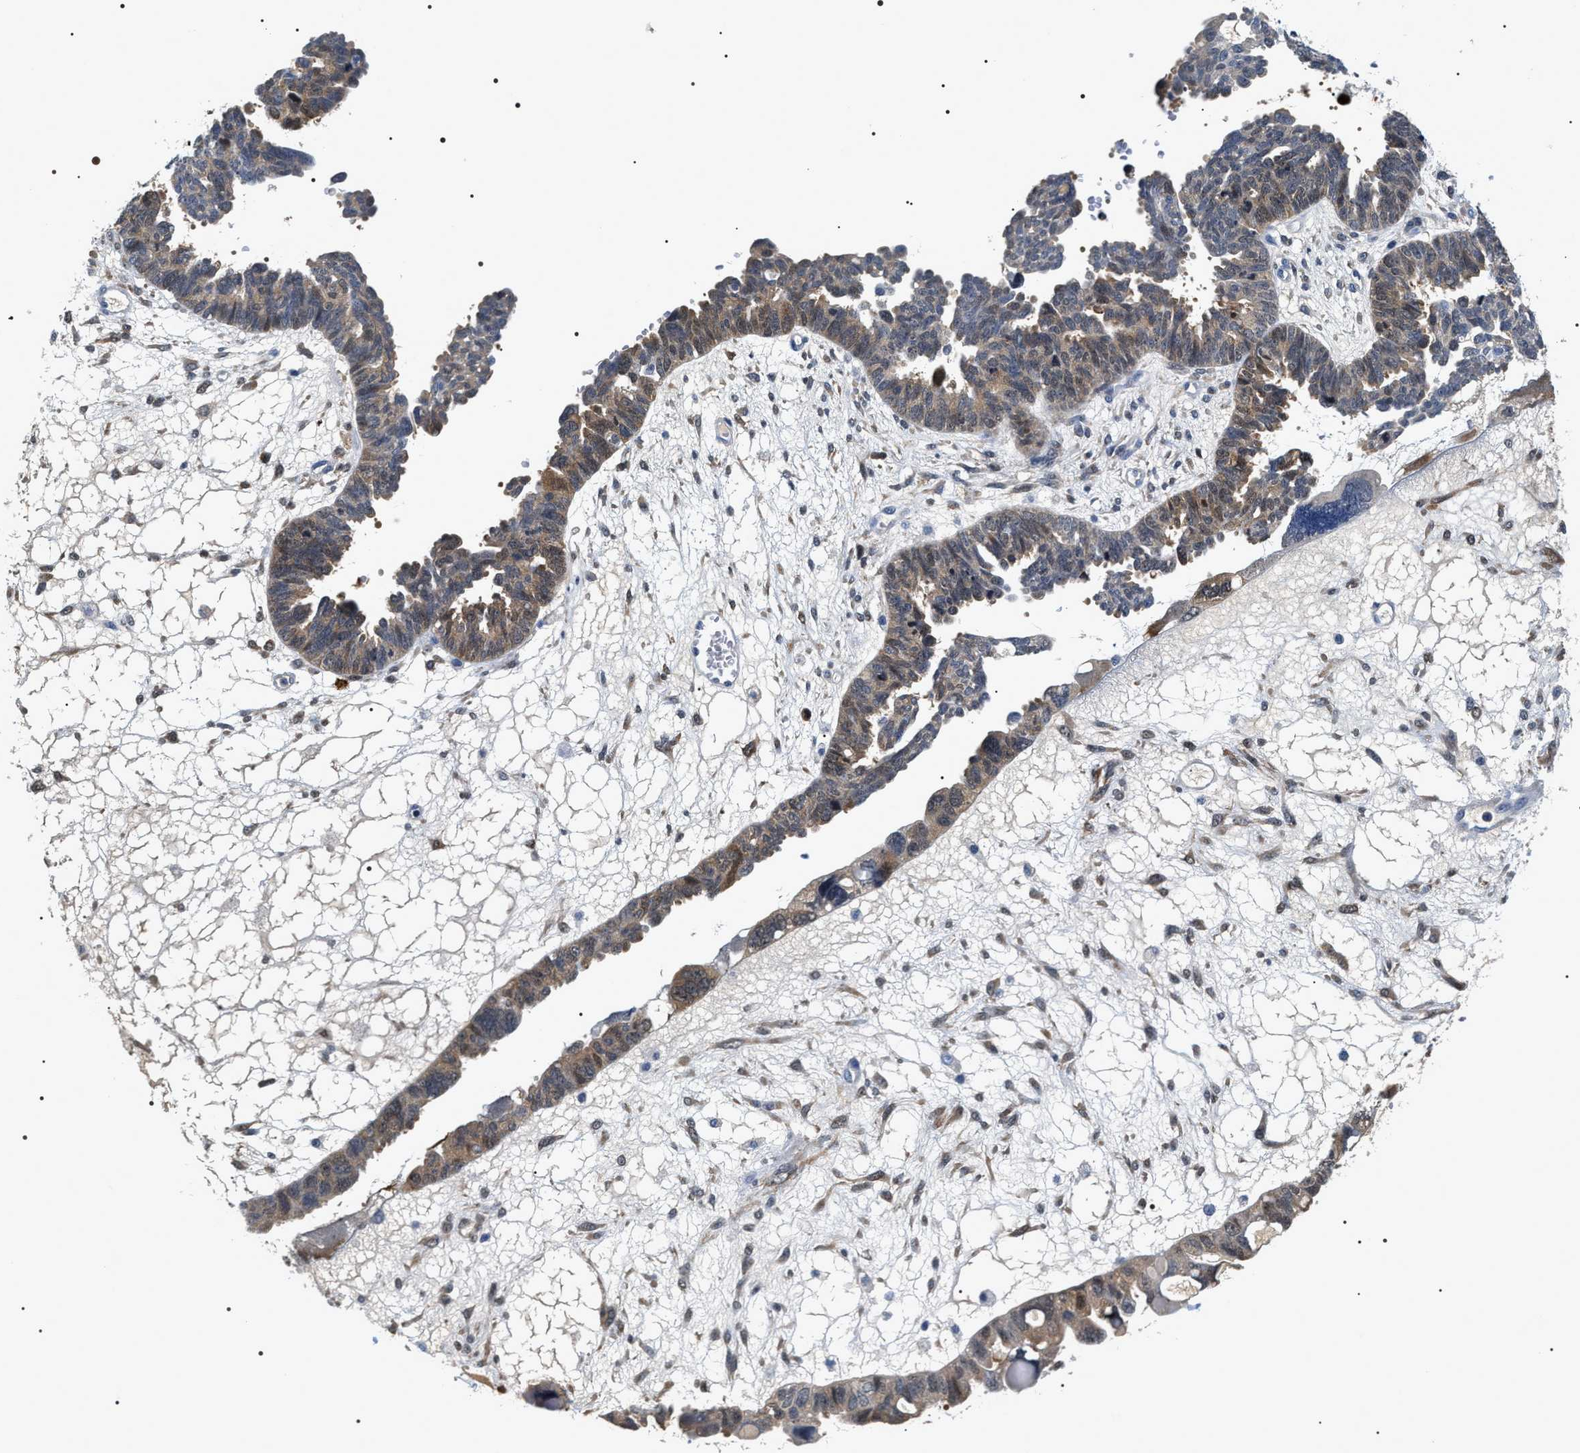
{"staining": {"intensity": "weak", "quantity": "25%-75%", "location": "cytoplasmic/membranous"}, "tissue": "ovarian cancer", "cell_type": "Tumor cells", "image_type": "cancer", "snomed": [{"axis": "morphology", "description": "Cystadenocarcinoma, serous, NOS"}, {"axis": "topography", "description": "Ovary"}], "caption": "The image demonstrates immunohistochemical staining of ovarian serous cystadenocarcinoma. There is weak cytoplasmic/membranous positivity is identified in about 25%-75% of tumor cells. The staining was performed using DAB to visualize the protein expression in brown, while the nuclei were stained in blue with hematoxylin (Magnification: 20x).", "gene": "BAG2", "patient": {"sex": "female", "age": 79}}